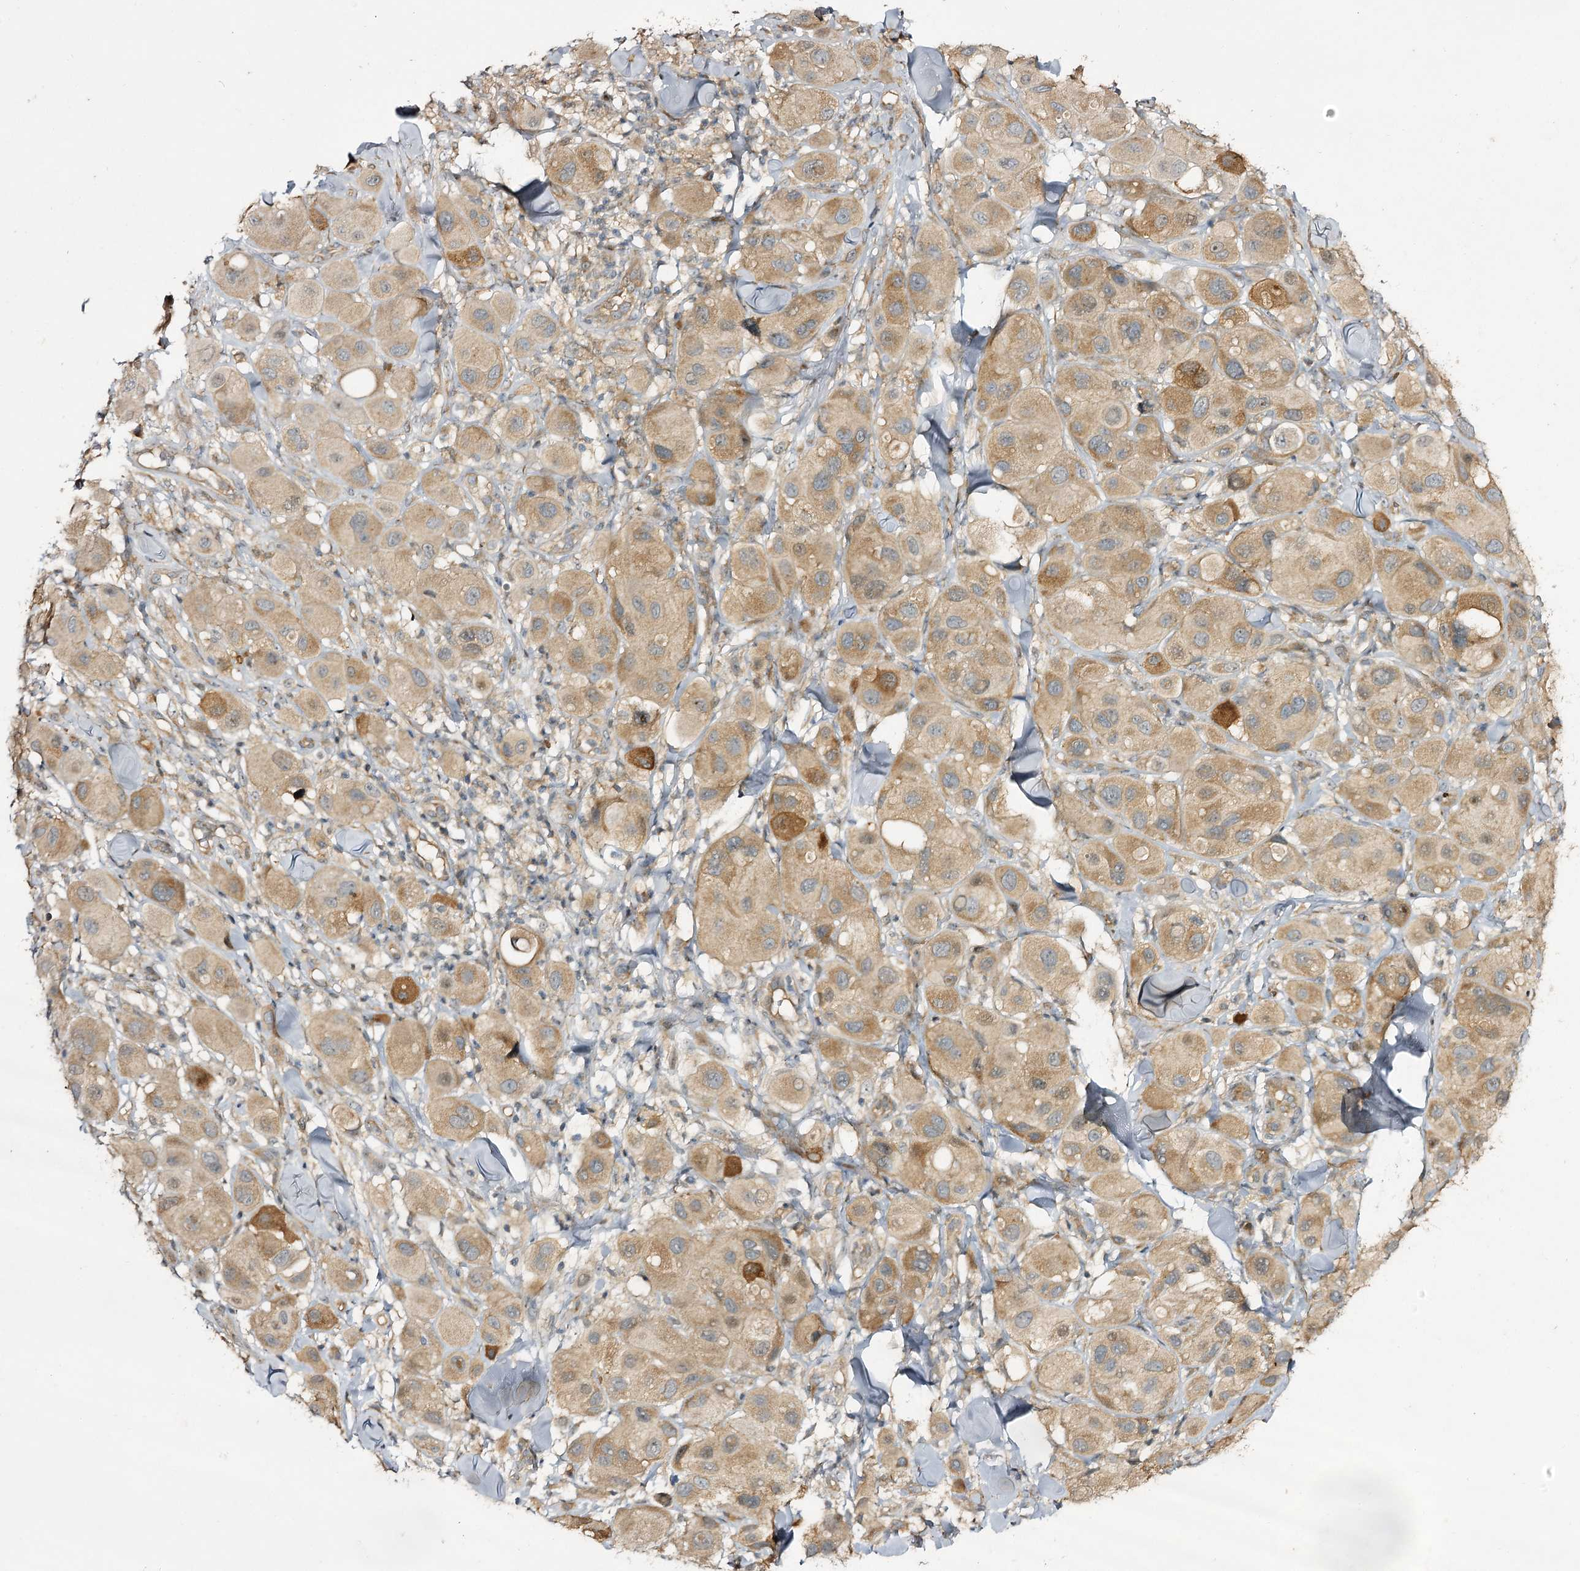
{"staining": {"intensity": "moderate", "quantity": ">75%", "location": "cytoplasmic/membranous"}, "tissue": "melanoma", "cell_type": "Tumor cells", "image_type": "cancer", "snomed": [{"axis": "morphology", "description": "Malignant melanoma, Metastatic site"}, {"axis": "topography", "description": "Skin"}], "caption": "Brown immunohistochemical staining in human melanoma reveals moderate cytoplasmic/membranous staining in about >75% of tumor cells.", "gene": "C11orf80", "patient": {"sex": "male", "age": 41}}